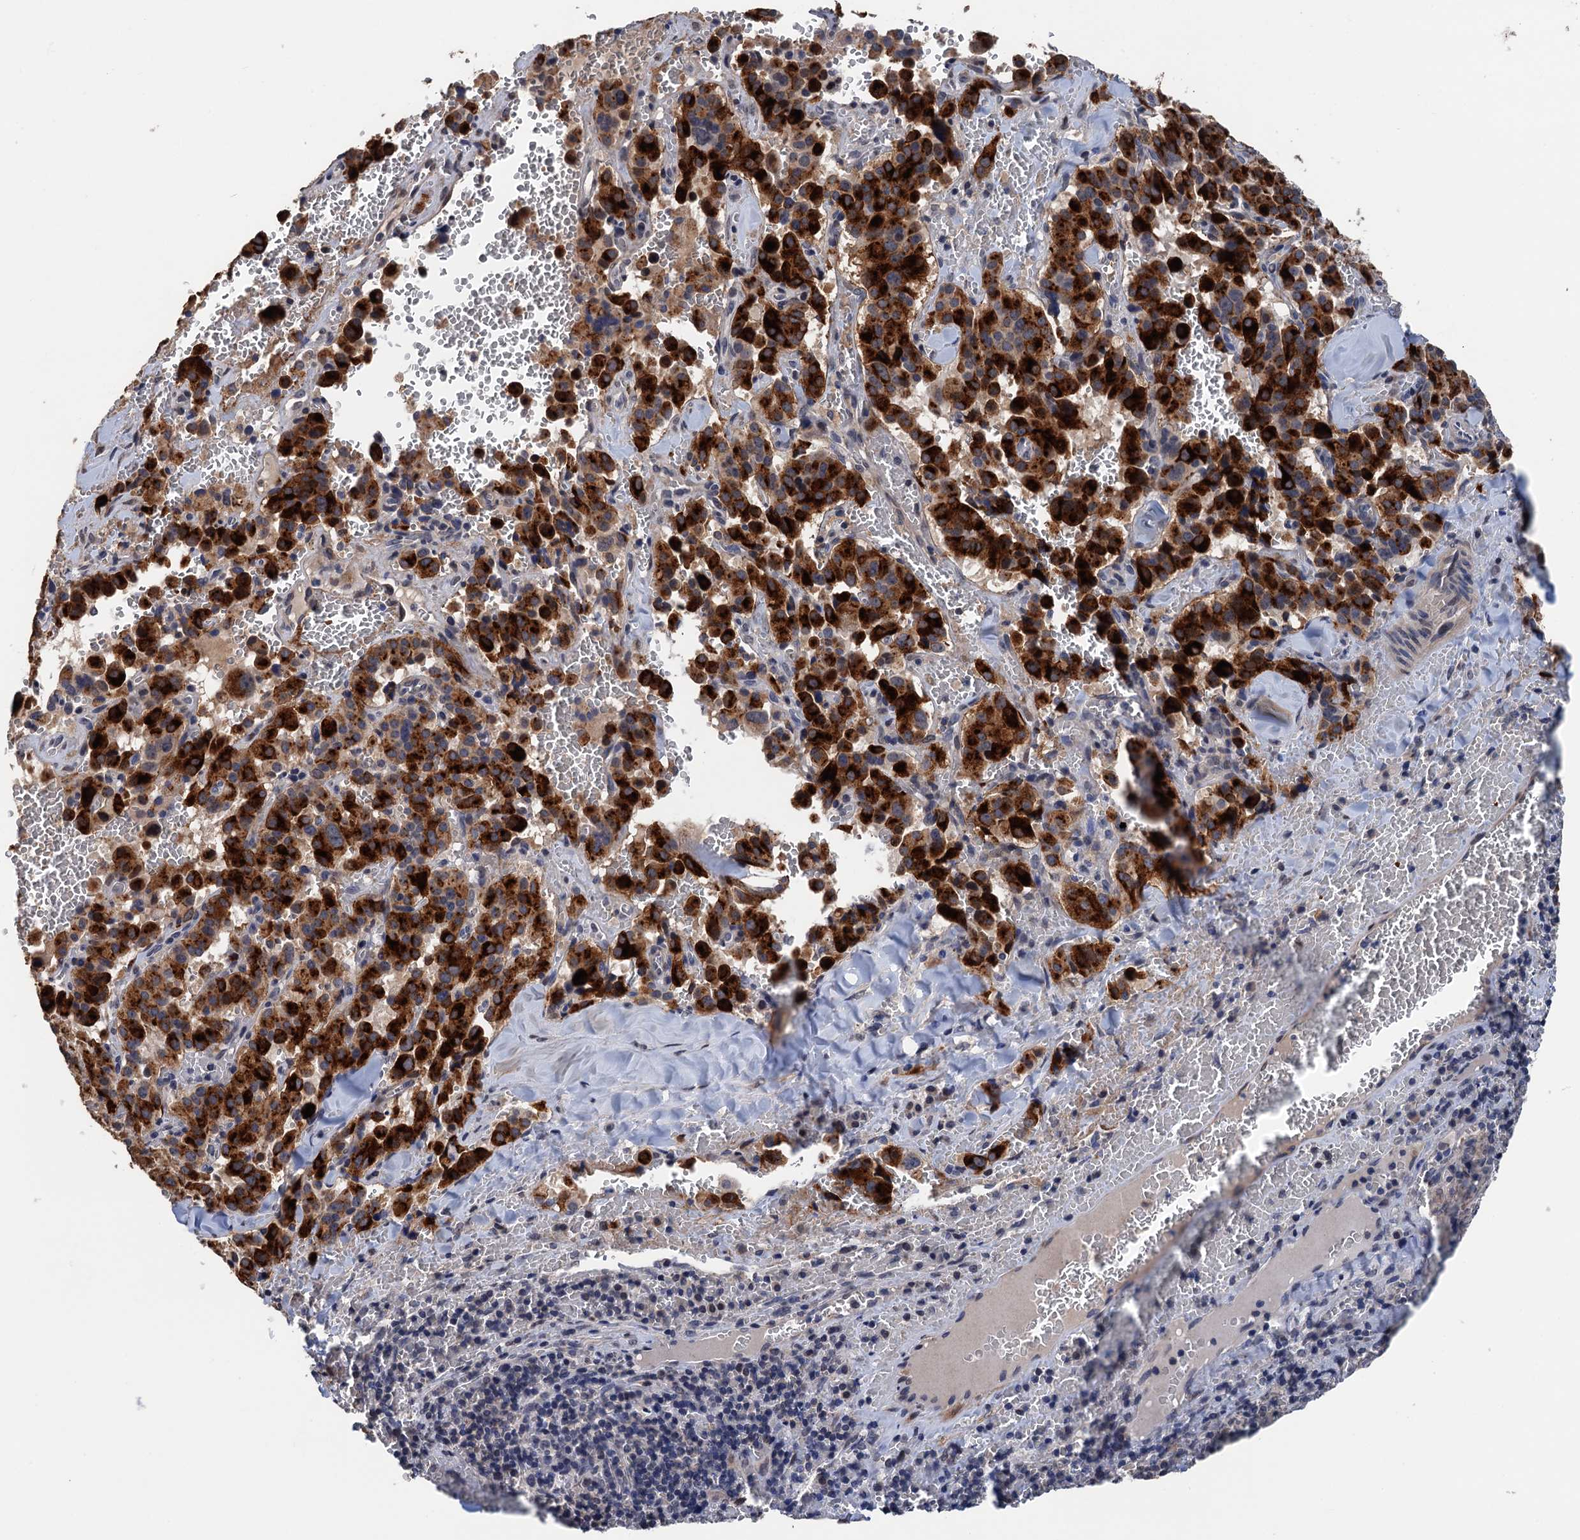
{"staining": {"intensity": "strong", "quantity": ">75%", "location": "cytoplasmic/membranous"}, "tissue": "pancreatic cancer", "cell_type": "Tumor cells", "image_type": "cancer", "snomed": [{"axis": "morphology", "description": "Adenocarcinoma, NOS"}, {"axis": "topography", "description": "Pancreas"}], "caption": "This is an image of immunohistochemistry (IHC) staining of pancreatic cancer (adenocarcinoma), which shows strong positivity in the cytoplasmic/membranous of tumor cells.", "gene": "ART5", "patient": {"sex": "male", "age": 65}}